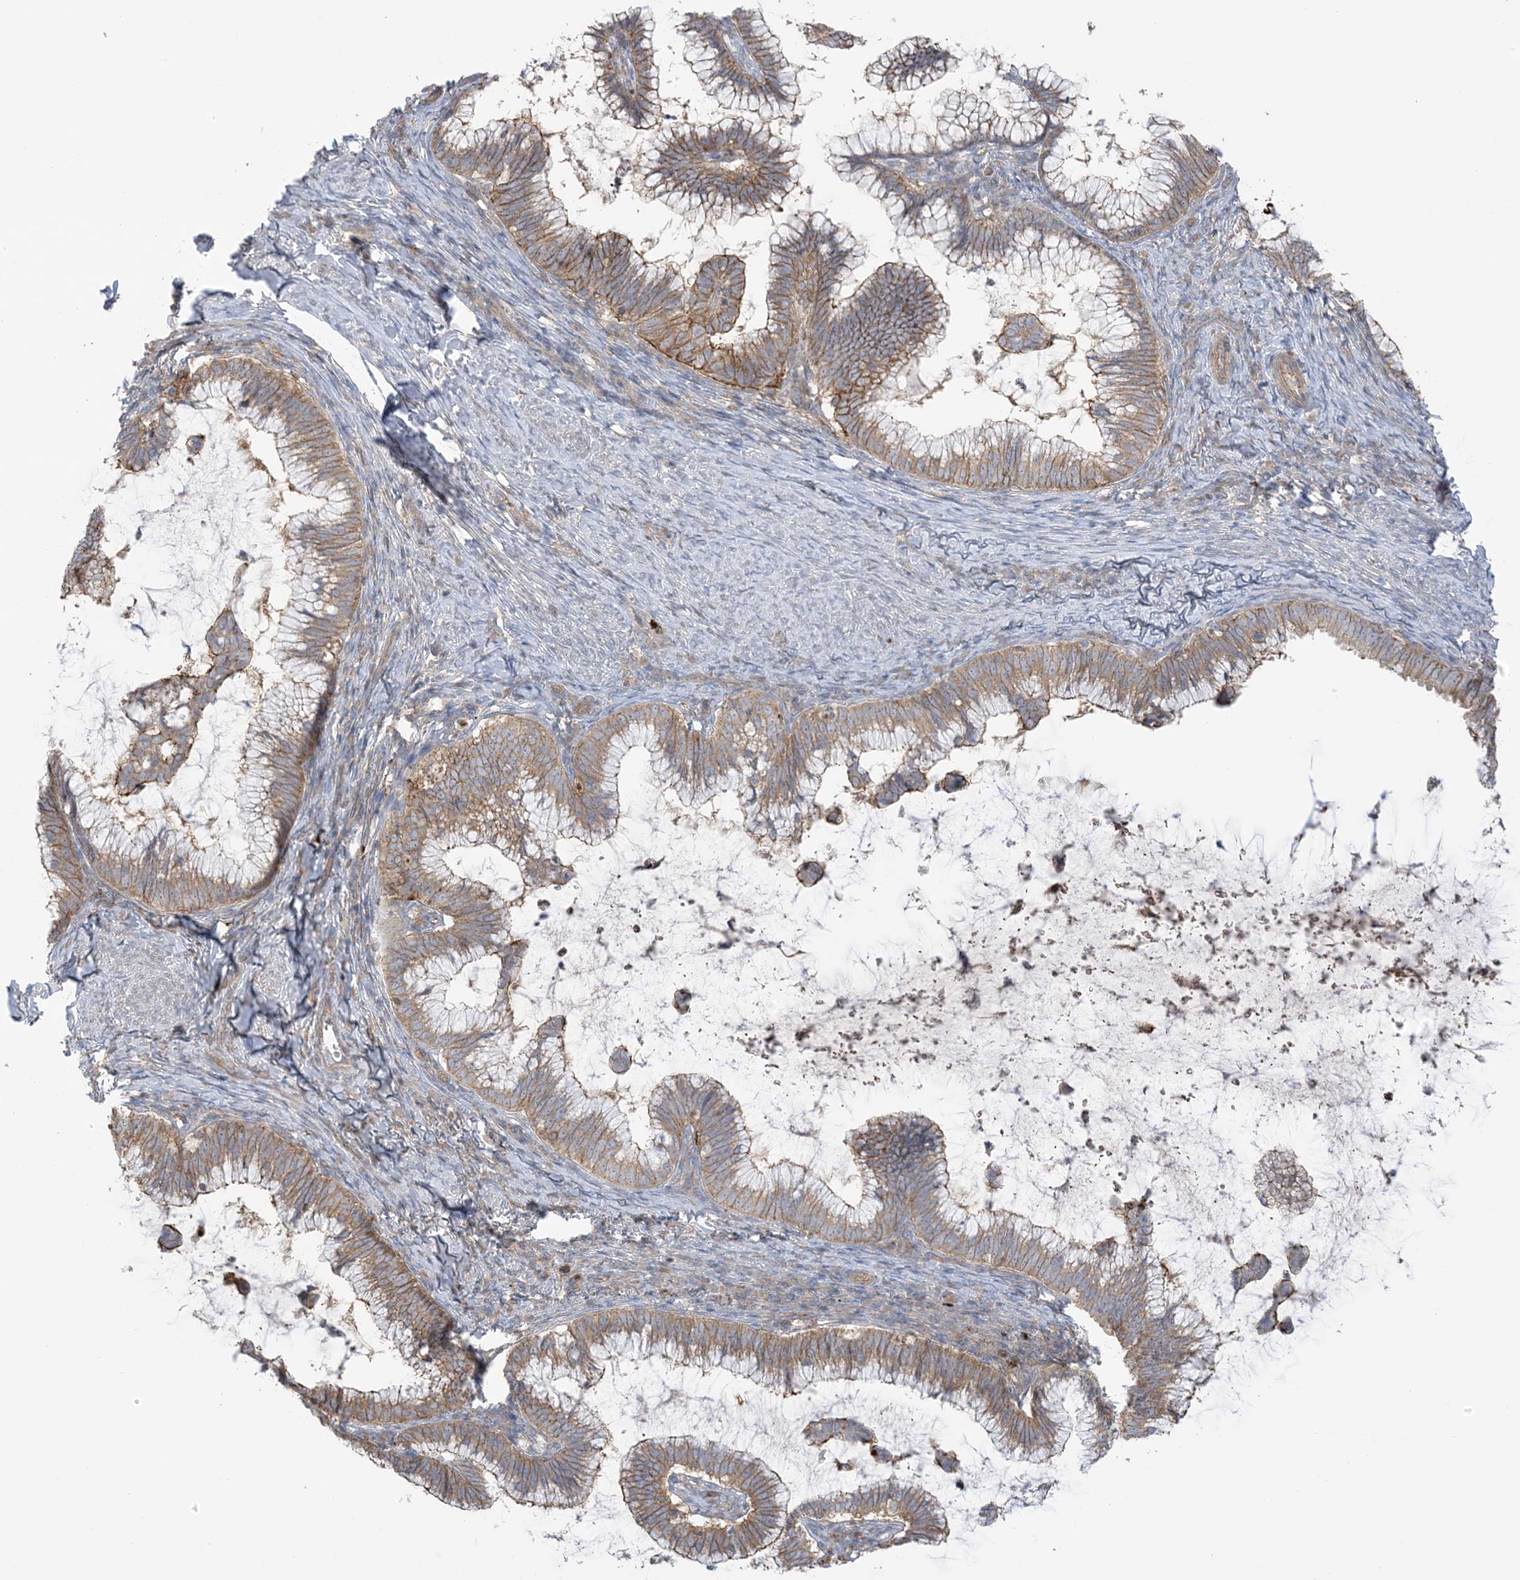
{"staining": {"intensity": "moderate", "quantity": ">75%", "location": "cytoplasmic/membranous"}, "tissue": "cervical cancer", "cell_type": "Tumor cells", "image_type": "cancer", "snomed": [{"axis": "morphology", "description": "Adenocarcinoma, NOS"}, {"axis": "topography", "description": "Cervix"}], "caption": "Adenocarcinoma (cervical) tissue reveals moderate cytoplasmic/membranous positivity in about >75% of tumor cells, visualized by immunohistochemistry.", "gene": "ICMT", "patient": {"sex": "female", "age": 36}}